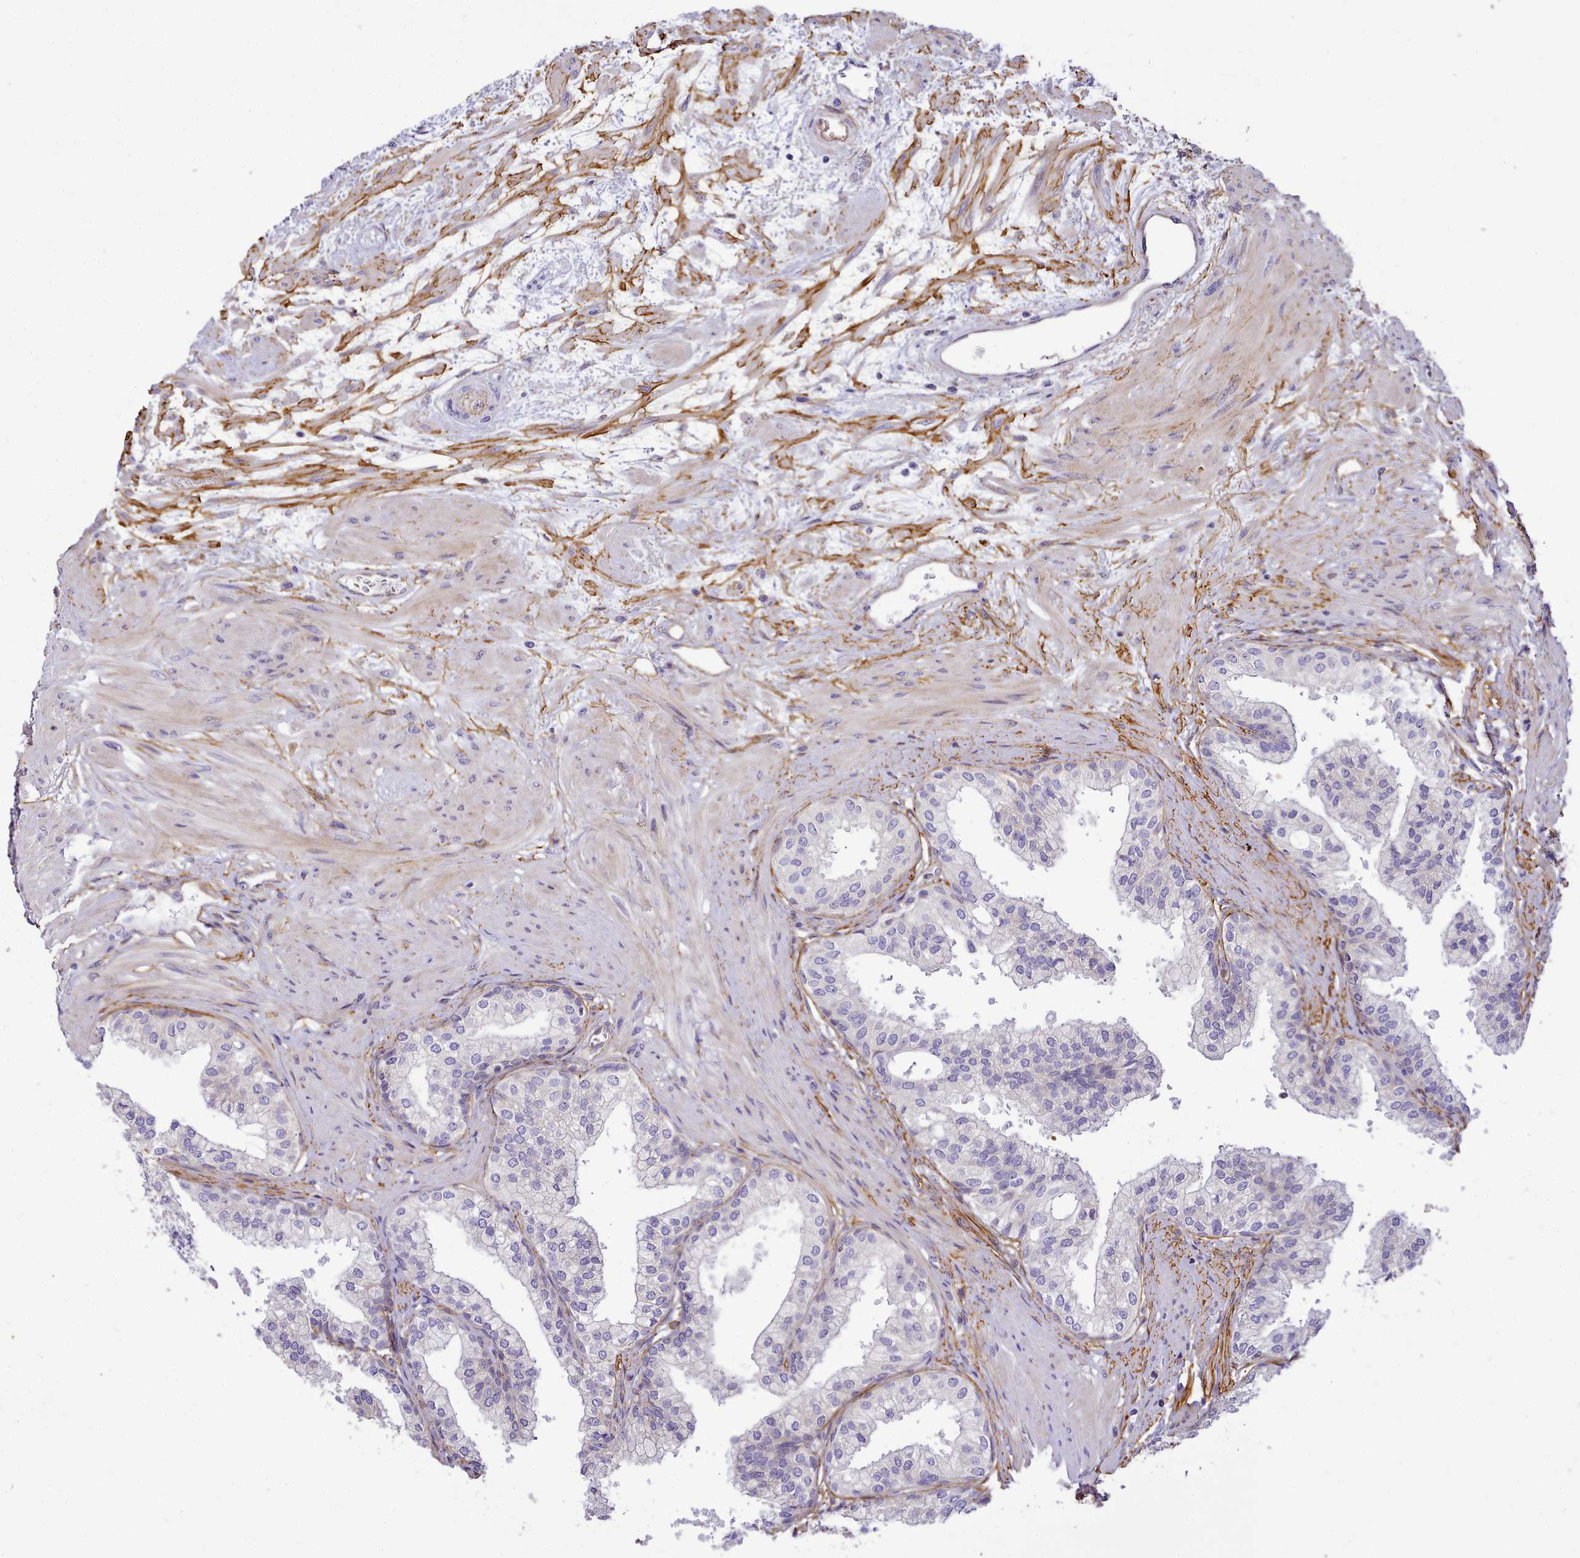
{"staining": {"intensity": "negative", "quantity": "none", "location": "none"}, "tissue": "prostate", "cell_type": "Glandular cells", "image_type": "normal", "snomed": [{"axis": "morphology", "description": "Normal tissue, NOS"}, {"axis": "topography", "description": "Prostate"}], "caption": "Image shows no significant protein expression in glandular cells of normal prostate.", "gene": "NBPF10", "patient": {"sex": "male", "age": 60}}